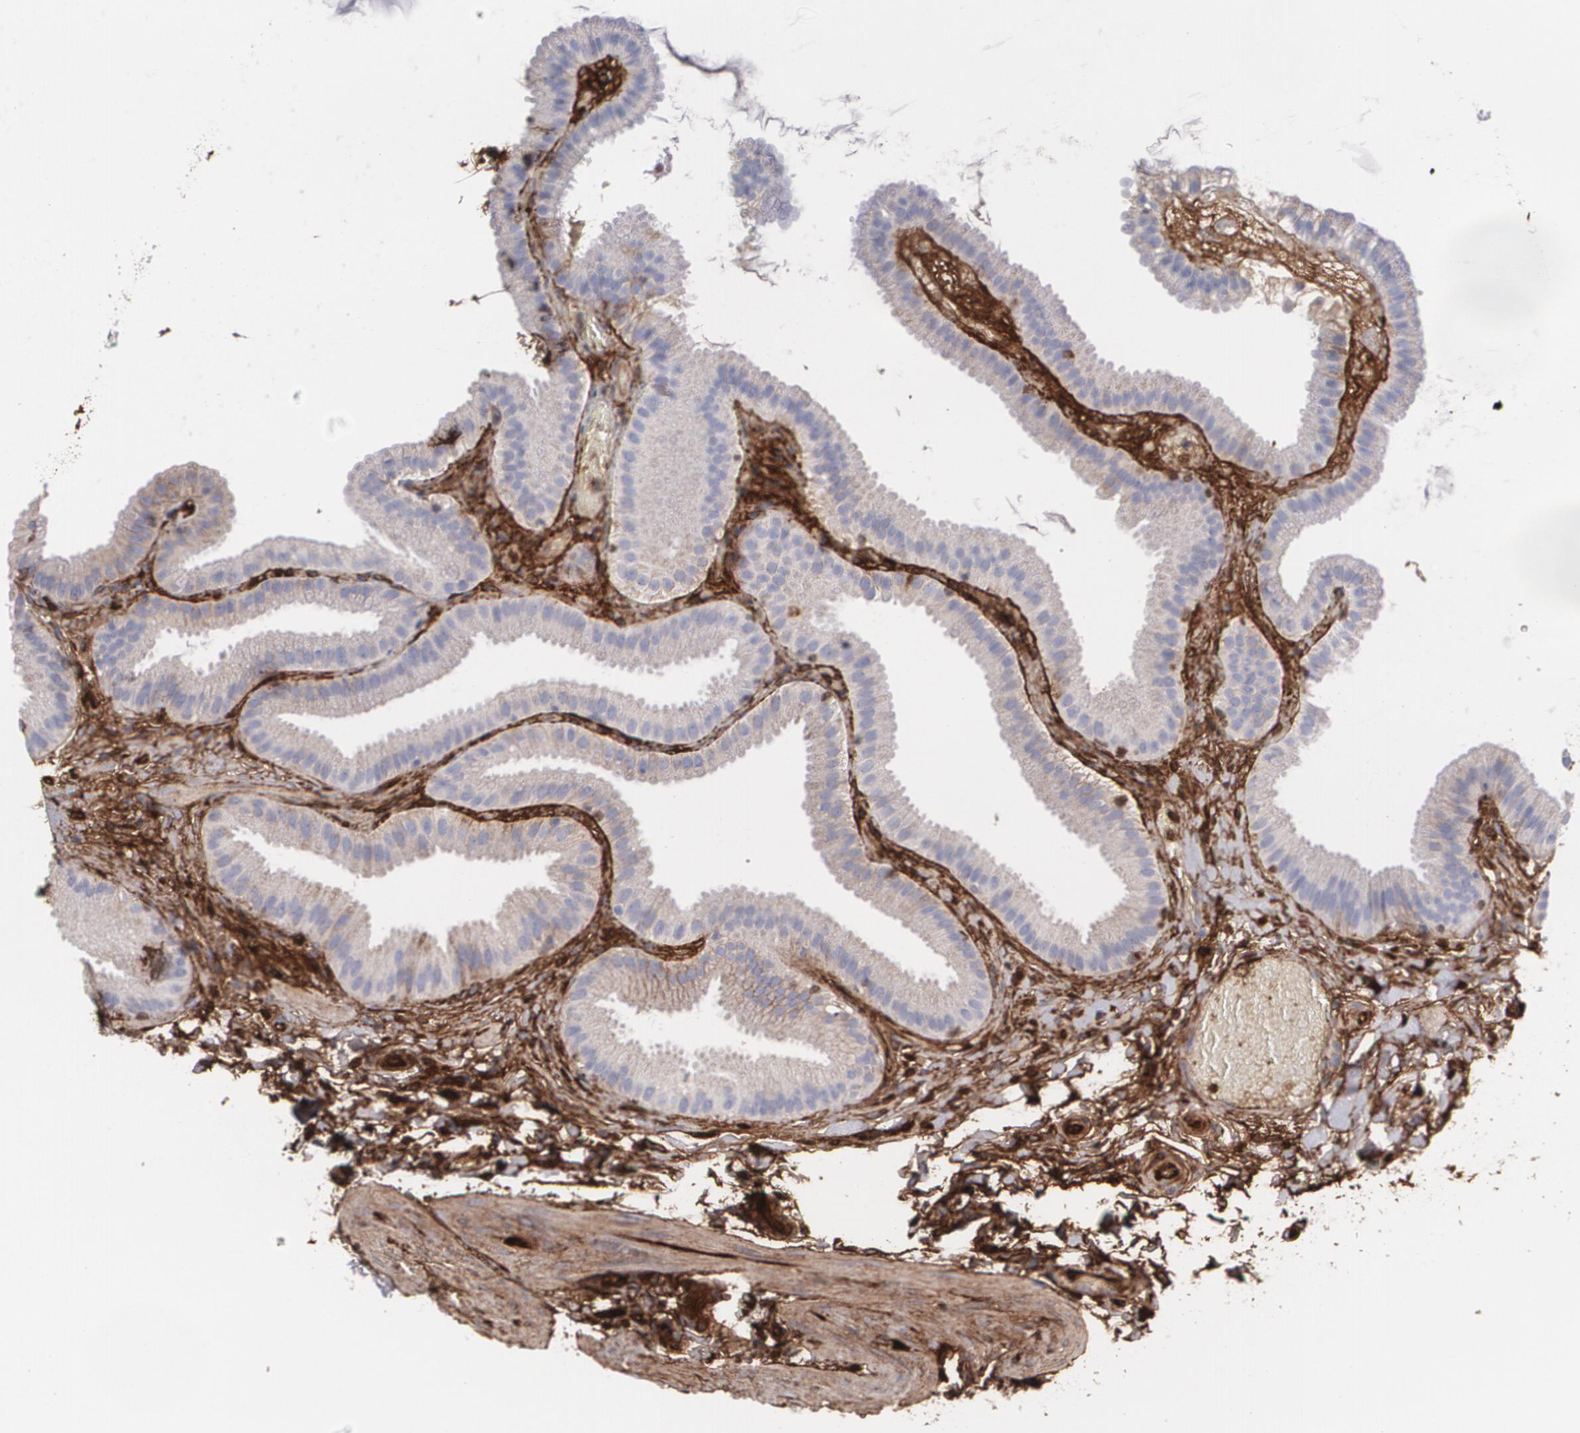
{"staining": {"intensity": "weak", "quantity": ">75%", "location": "cytoplasmic/membranous"}, "tissue": "gallbladder", "cell_type": "Glandular cells", "image_type": "normal", "snomed": [{"axis": "morphology", "description": "Normal tissue, NOS"}, {"axis": "topography", "description": "Gallbladder"}], "caption": "Glandular cells display weak cytoplasmic/membranous expression in about >75% of cells in normal gallbladder. The protein of interest is shown in brown color, while the nuclei are stained blue.", "gene": "FBLN1", "patient": {"sex": "female", "age": 63}}